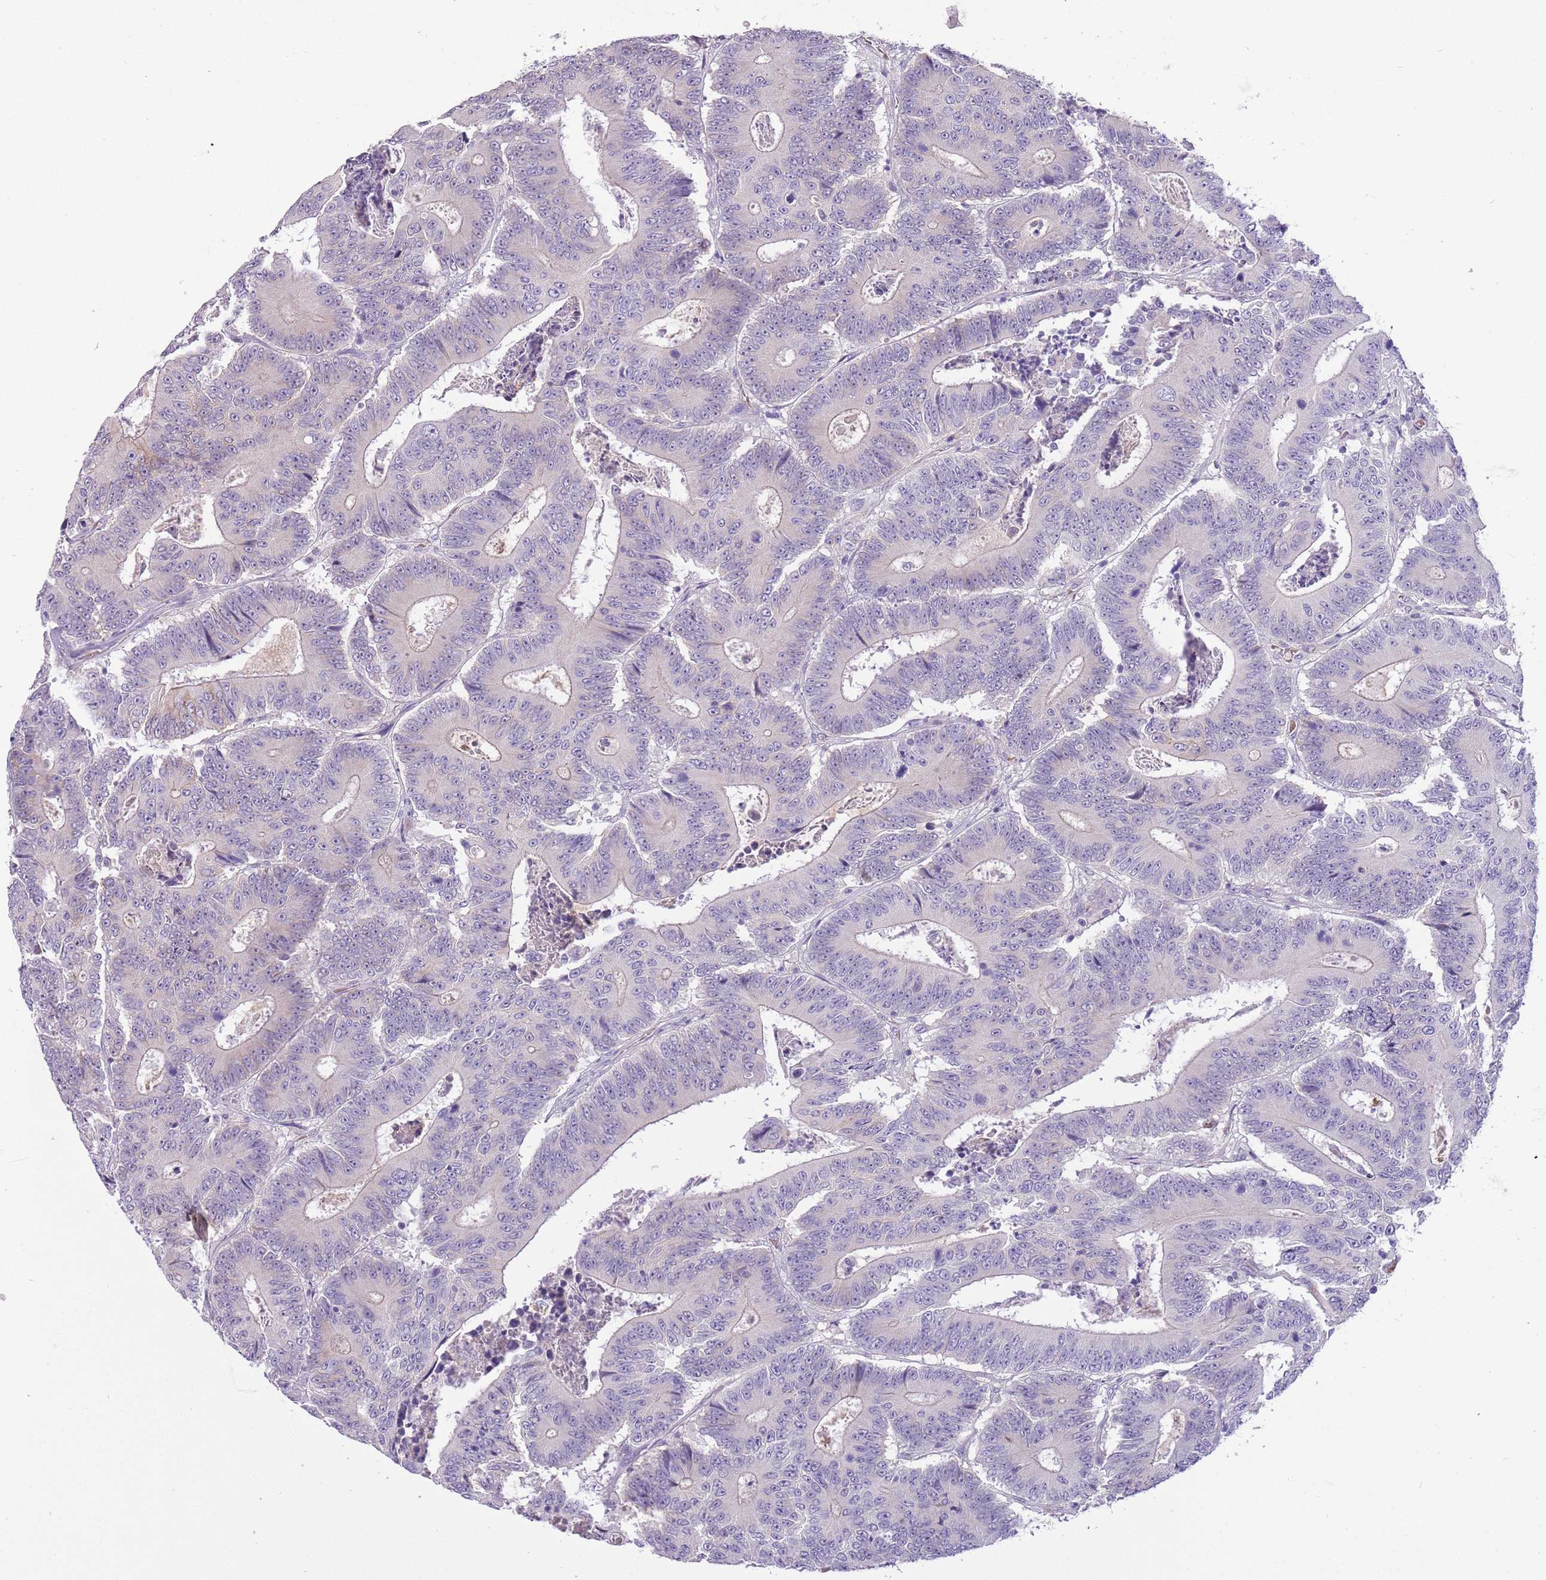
{"staining": {"intensity": "negative", "quantity": "none", "location": "none"}, "tissue": "colorectal cancer", "cell_type": "Tumor cells", "image_type": "cancer", "snomed": [{"axis": "morphology", "description": "Adenocarcinoma, NOS"}, {"axis": "topography", "description": "Colon"}], "caption": "Colorectal cancer was stained to show a protein in brown. There is no significant expression in tumor cells.", "gene": "CFAP73", "patient": {"sex": "male", "age": 83}}